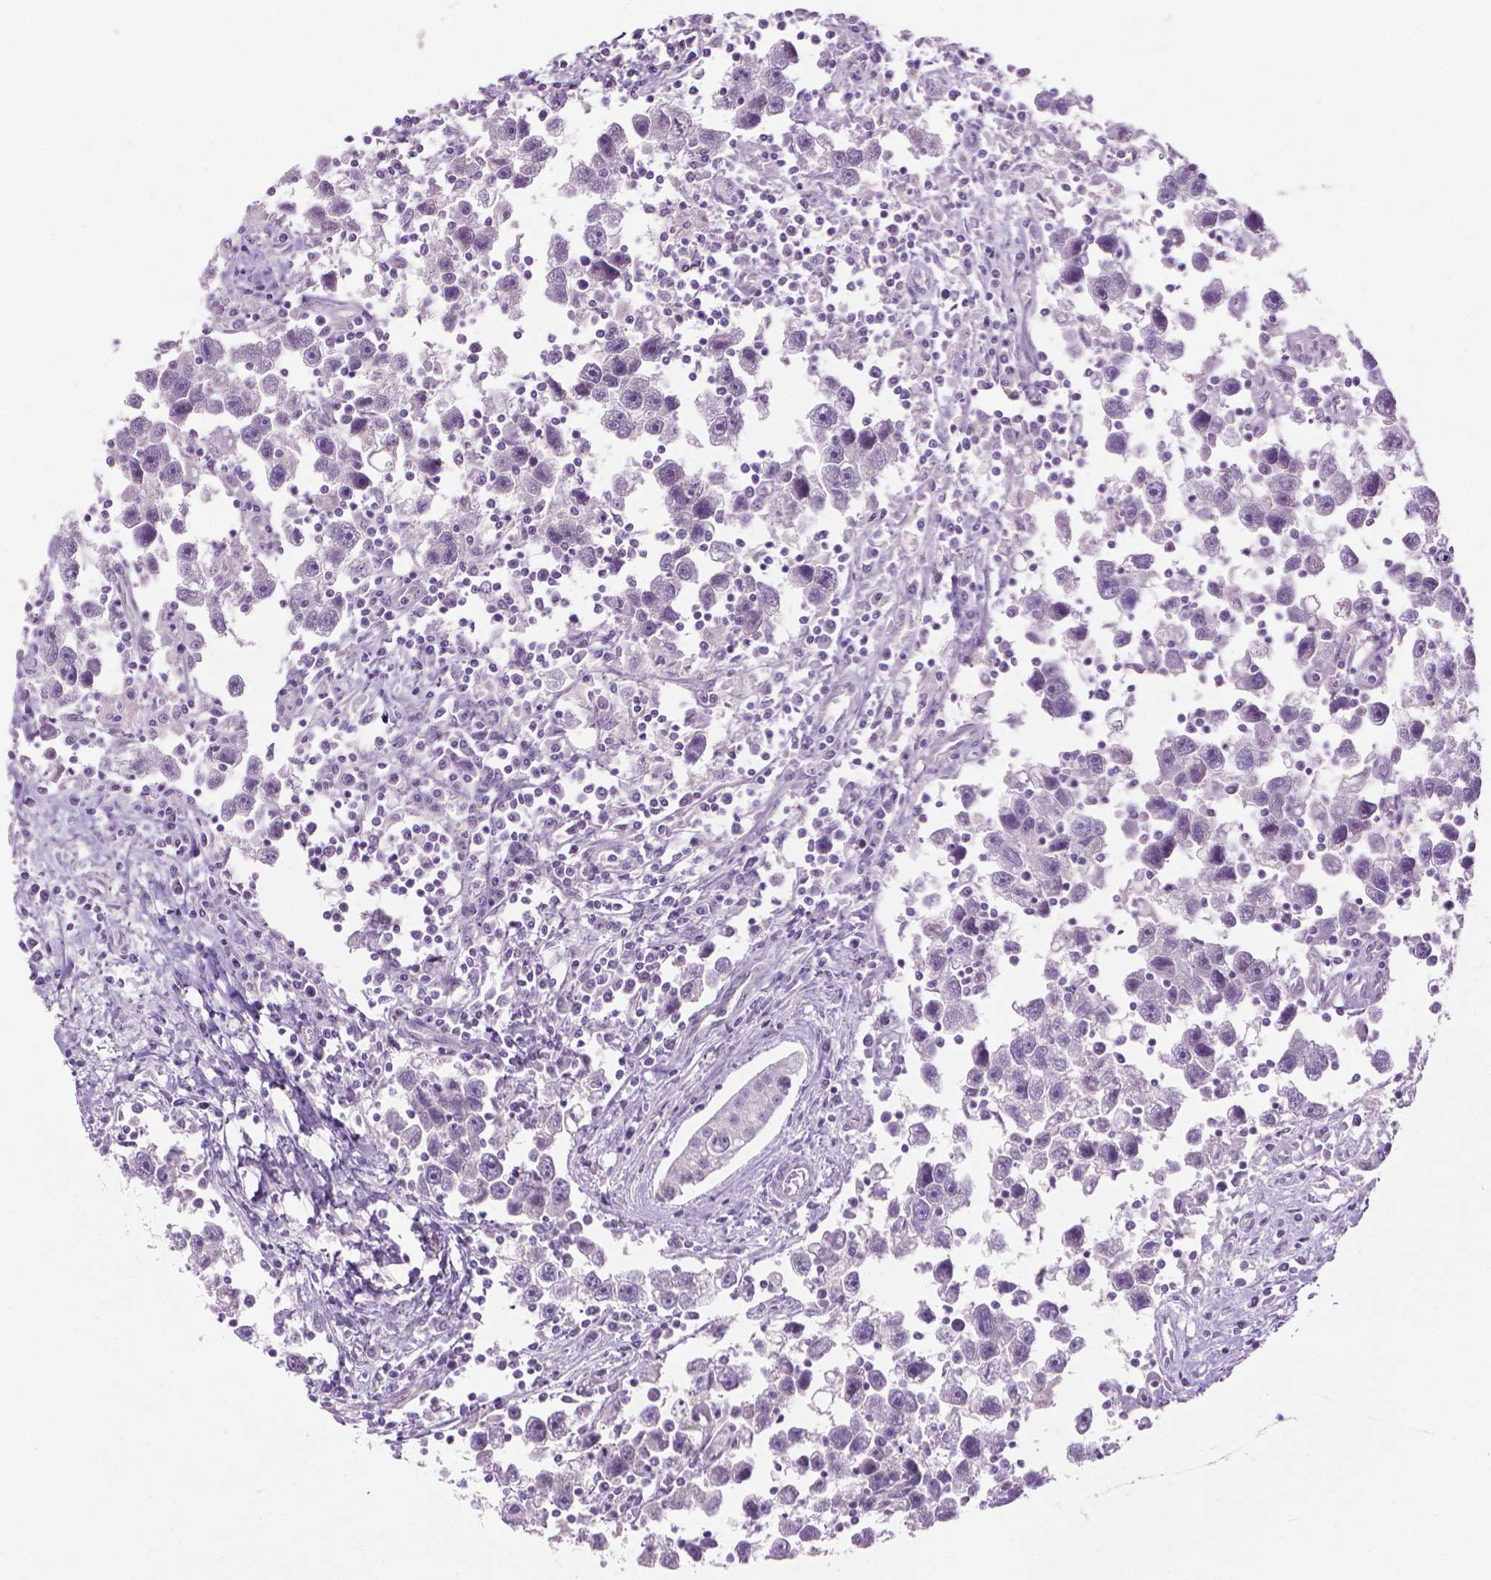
{"staining": {"intensity": "negative", "quantity": "none", "location": "none"}, "tissue": "testis cancer", "cell_type": "Tumor cells", "image_type": "cancer", "snomed": [{"axis": "morphology", "description": "Seminoma, NOS"}, {"axis": "topography", "description": "Testis"}], "caption": "Photomicrograph shows no protein staining in tumor cells of testis cancer (seminoma) tissue.", "gene": "KRT73", "patient": {"sex": "male", "age": 30}}